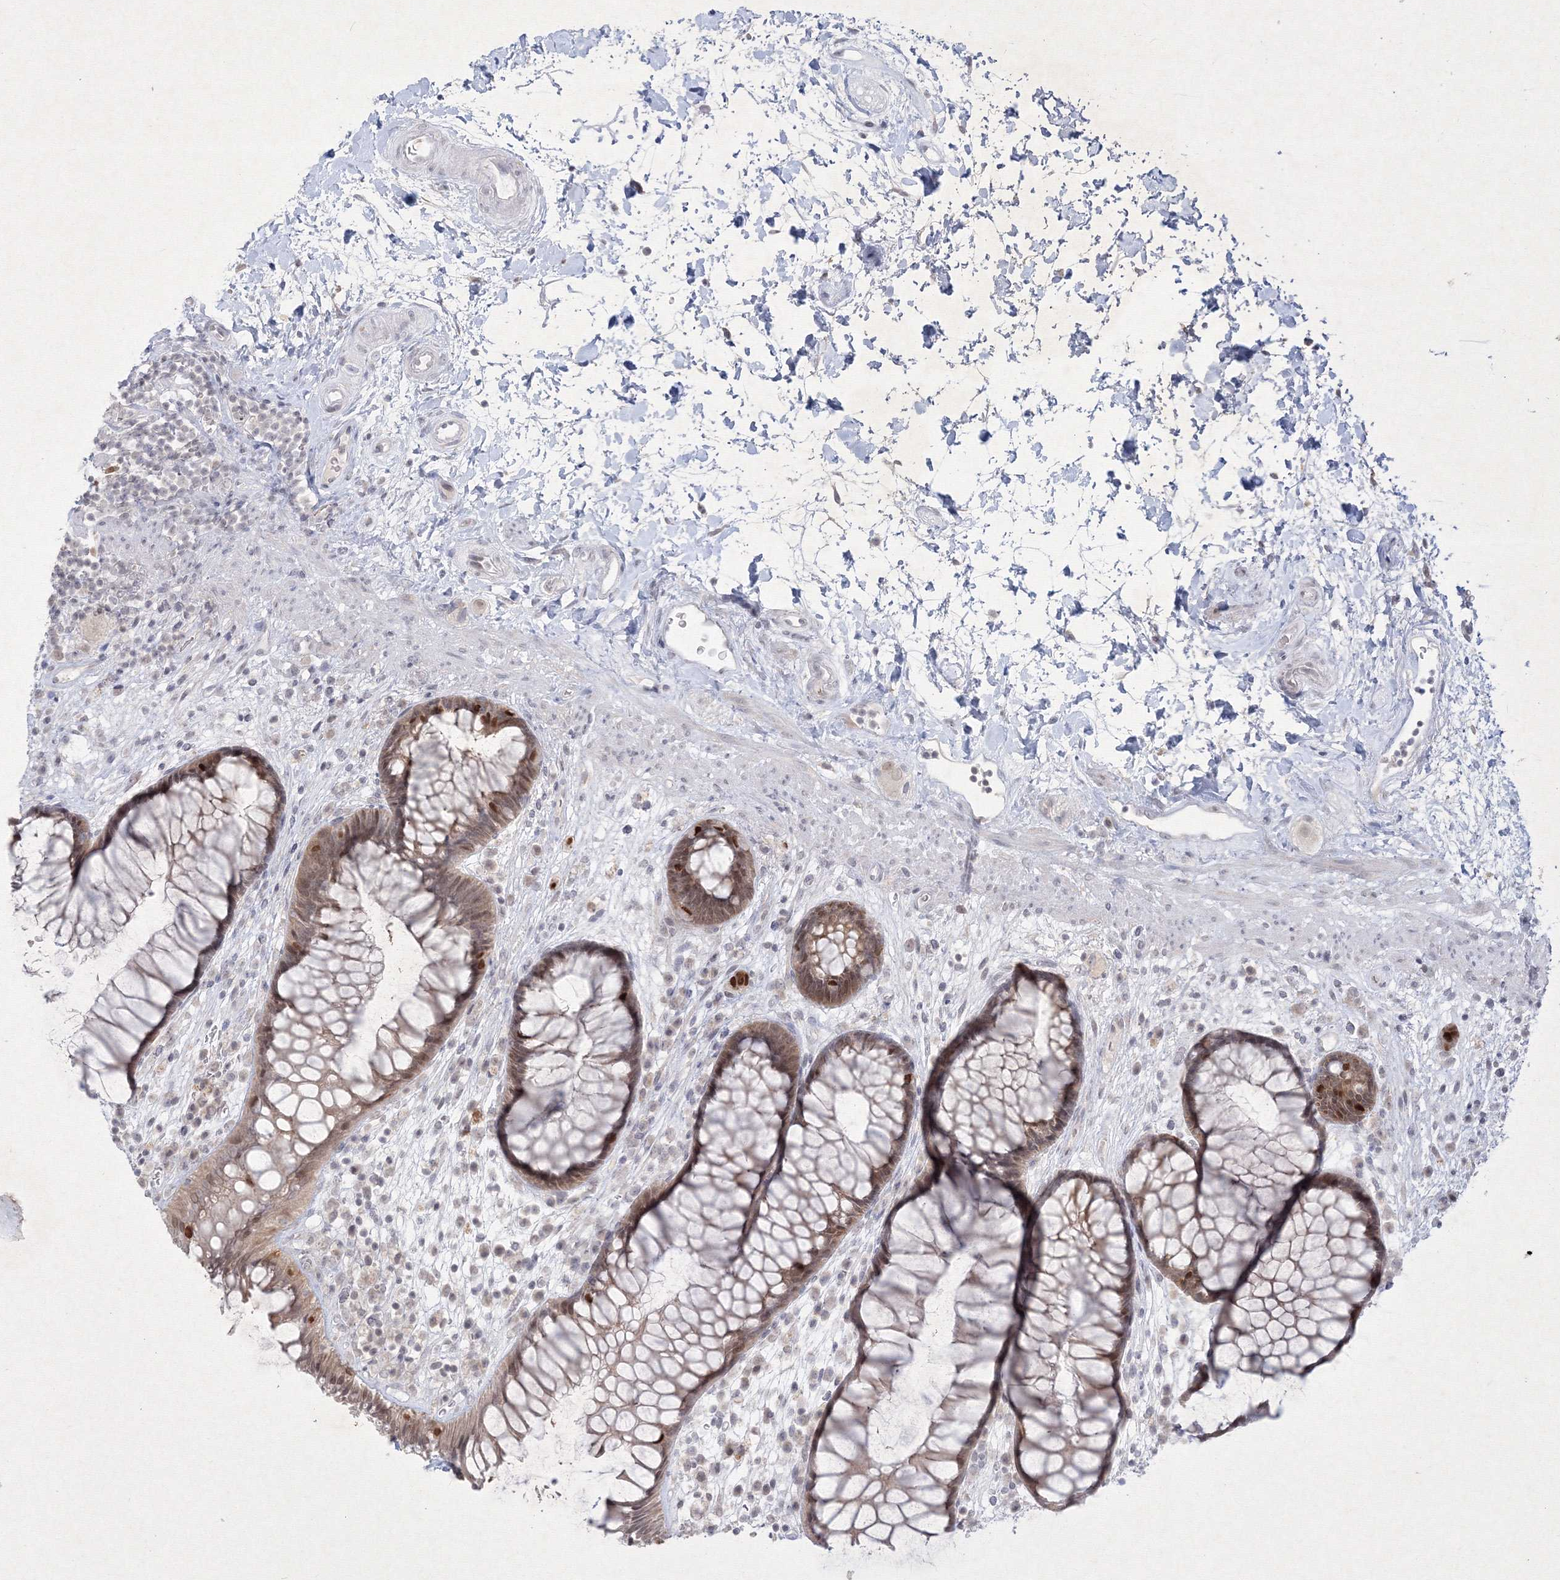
{"staining": {"intensity": "moderate", "quantity": ">75%", "location": "cytoplasmic/membranous,nuclear"}, "tissue": "rectum", "cell_type": "Glandular cells", "image_type": "normal", "snomed": [{"axis": "morphology", "description": "Normal tissue, NOS"}, {"axis": "topography", "description": "Rectum"}], "caption": "Immunohistochemistry (IHC) of unremarkable rectum reveals medium levels of moderate cytoplasmic/membranous,nuclear staining in approximately >75% of glandular cells.", "gene": "NXPE3", "patient": {"sex": "male", "age": 51}}